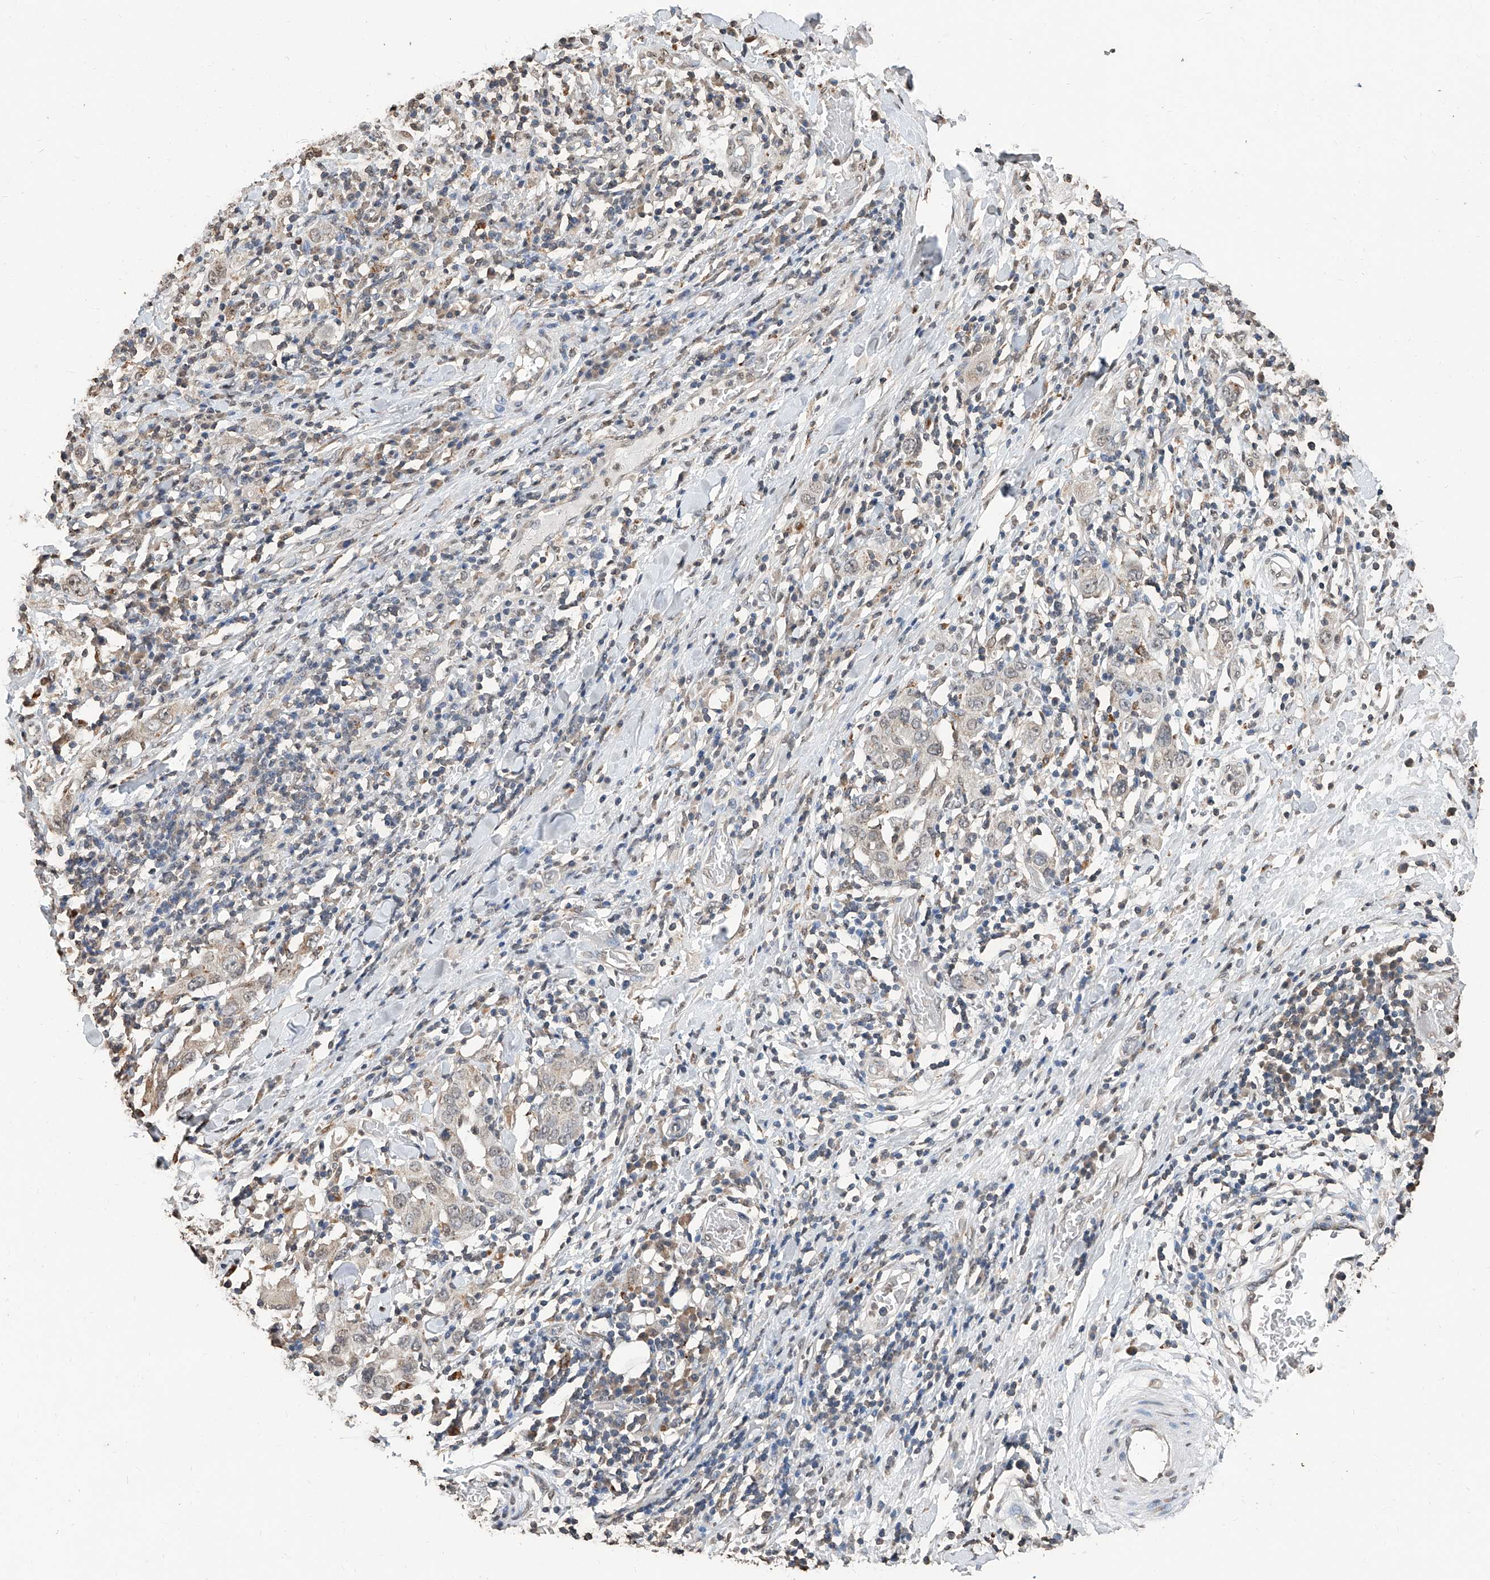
{"staining": {"intensity": "negative", "quantity": "none", "location": "none"}, "tissue": "stomach cancer", "cell_type": "Tumor cells", "image_type": "cancer", "snomed": [{"axis": "morphology", "description": "Adenocarcinoma, NOS"}, {"axis": "topography", "description": "Stomach, upper"}], "caption": "Stomach cancer (adenocarcinoma) was stained to show a protein in brown. There is no significant staining in tumor cells. The staining is performed using DAB (3,3'-diaminobenzidine) brown chromogen with nuclei counter-stained in using hematoxylin.", "gene": "RP9", "patient": {"sex": "male", "age": 62}}